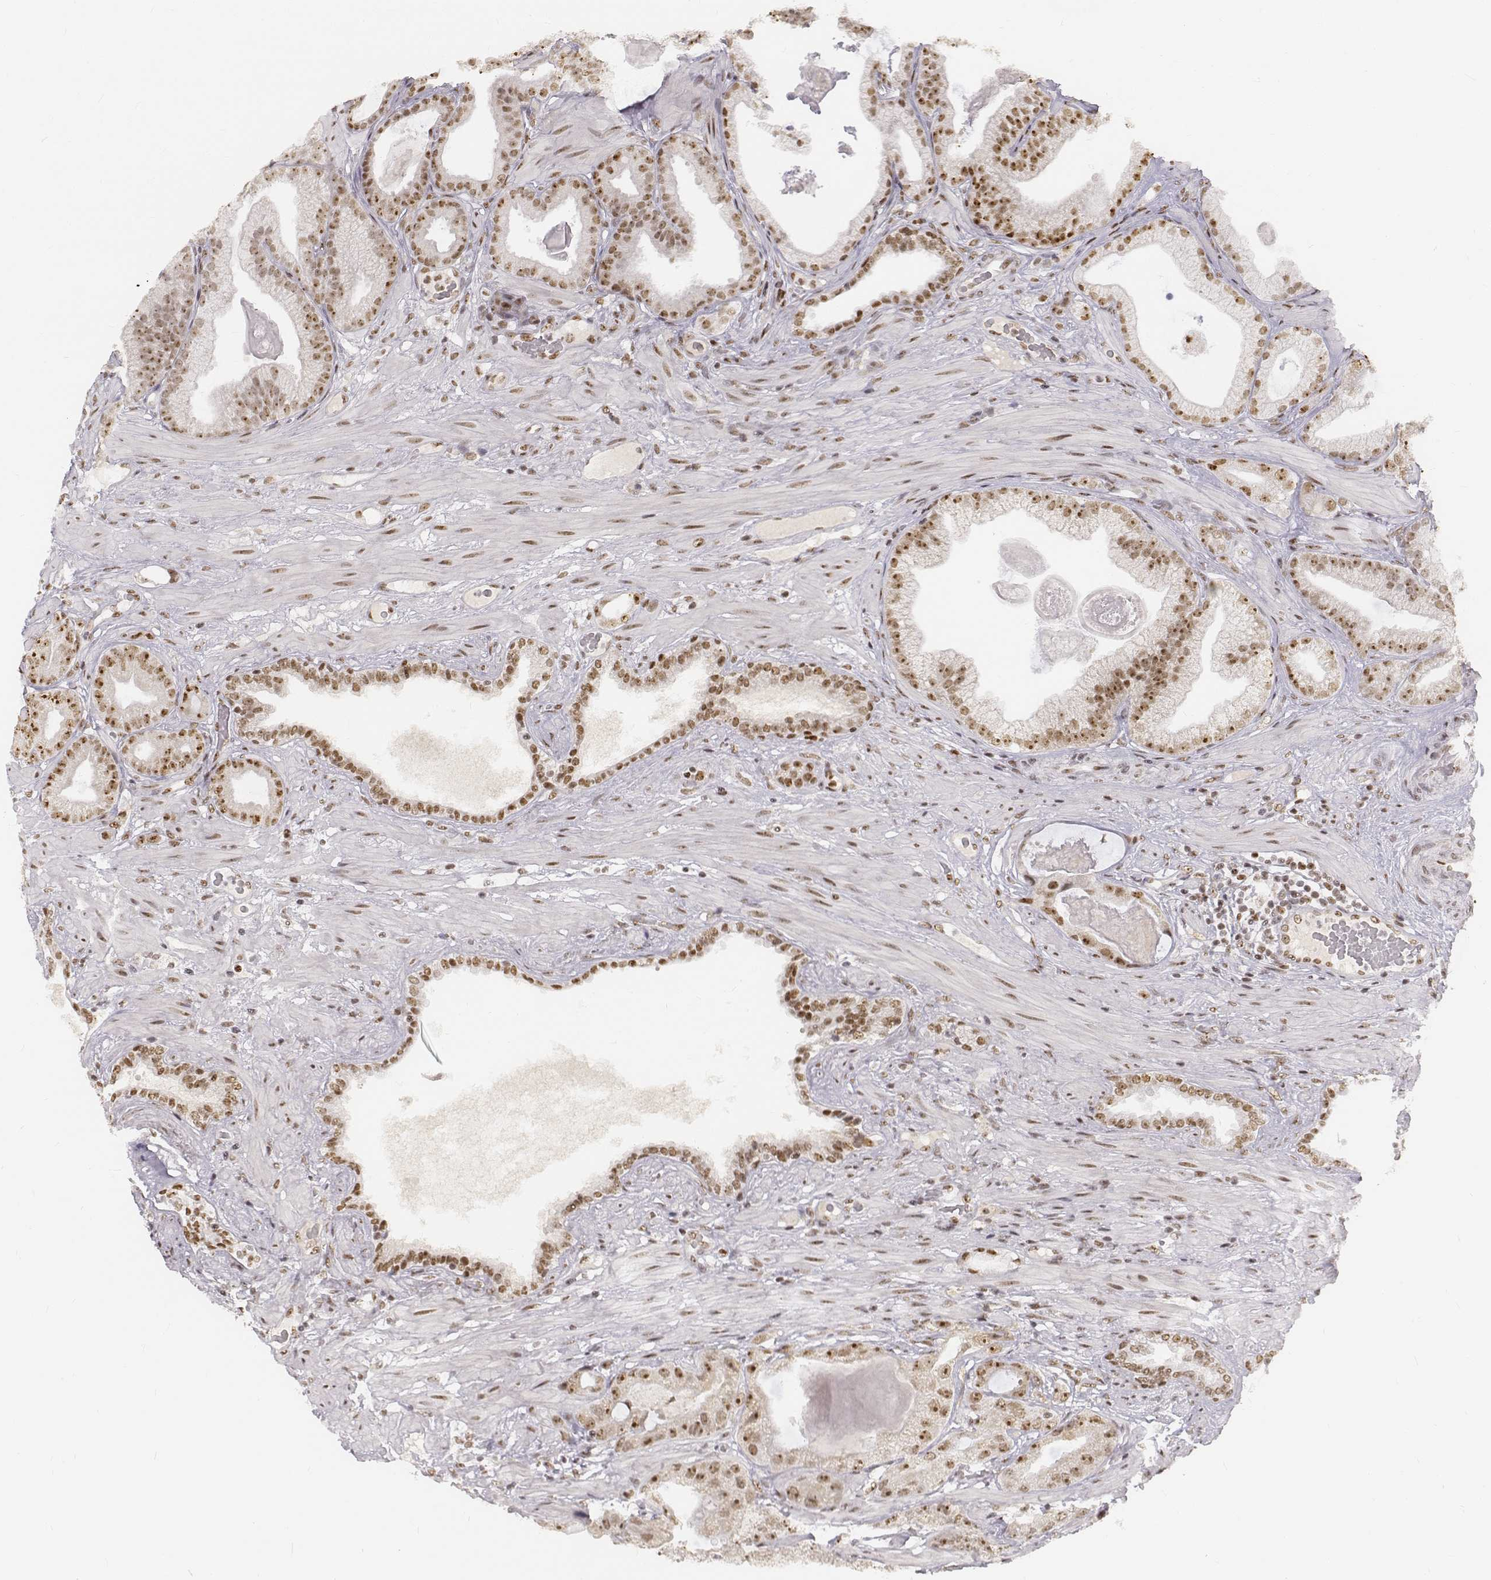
{"staining": {"intensity": "moderate", "quantity": ">75%", "location": "nuclear"}, "tissue": "prostate cancer", "cell_type": "Tumor cells", "image_type": "cancer", "snomed": [{"axis": "morphology", "description": "Adenocarcinoma, Low grade"}, {"axis": "topography", "description": "Prostate"}], "caption": "There is medium levels of moderate nuclear staining in tumor cells of prostate cancer, as demonstrated by immunohistochemical staining (brown color).", "gene": "PHF6", "patient": {"sex": "male", "age": 57}}